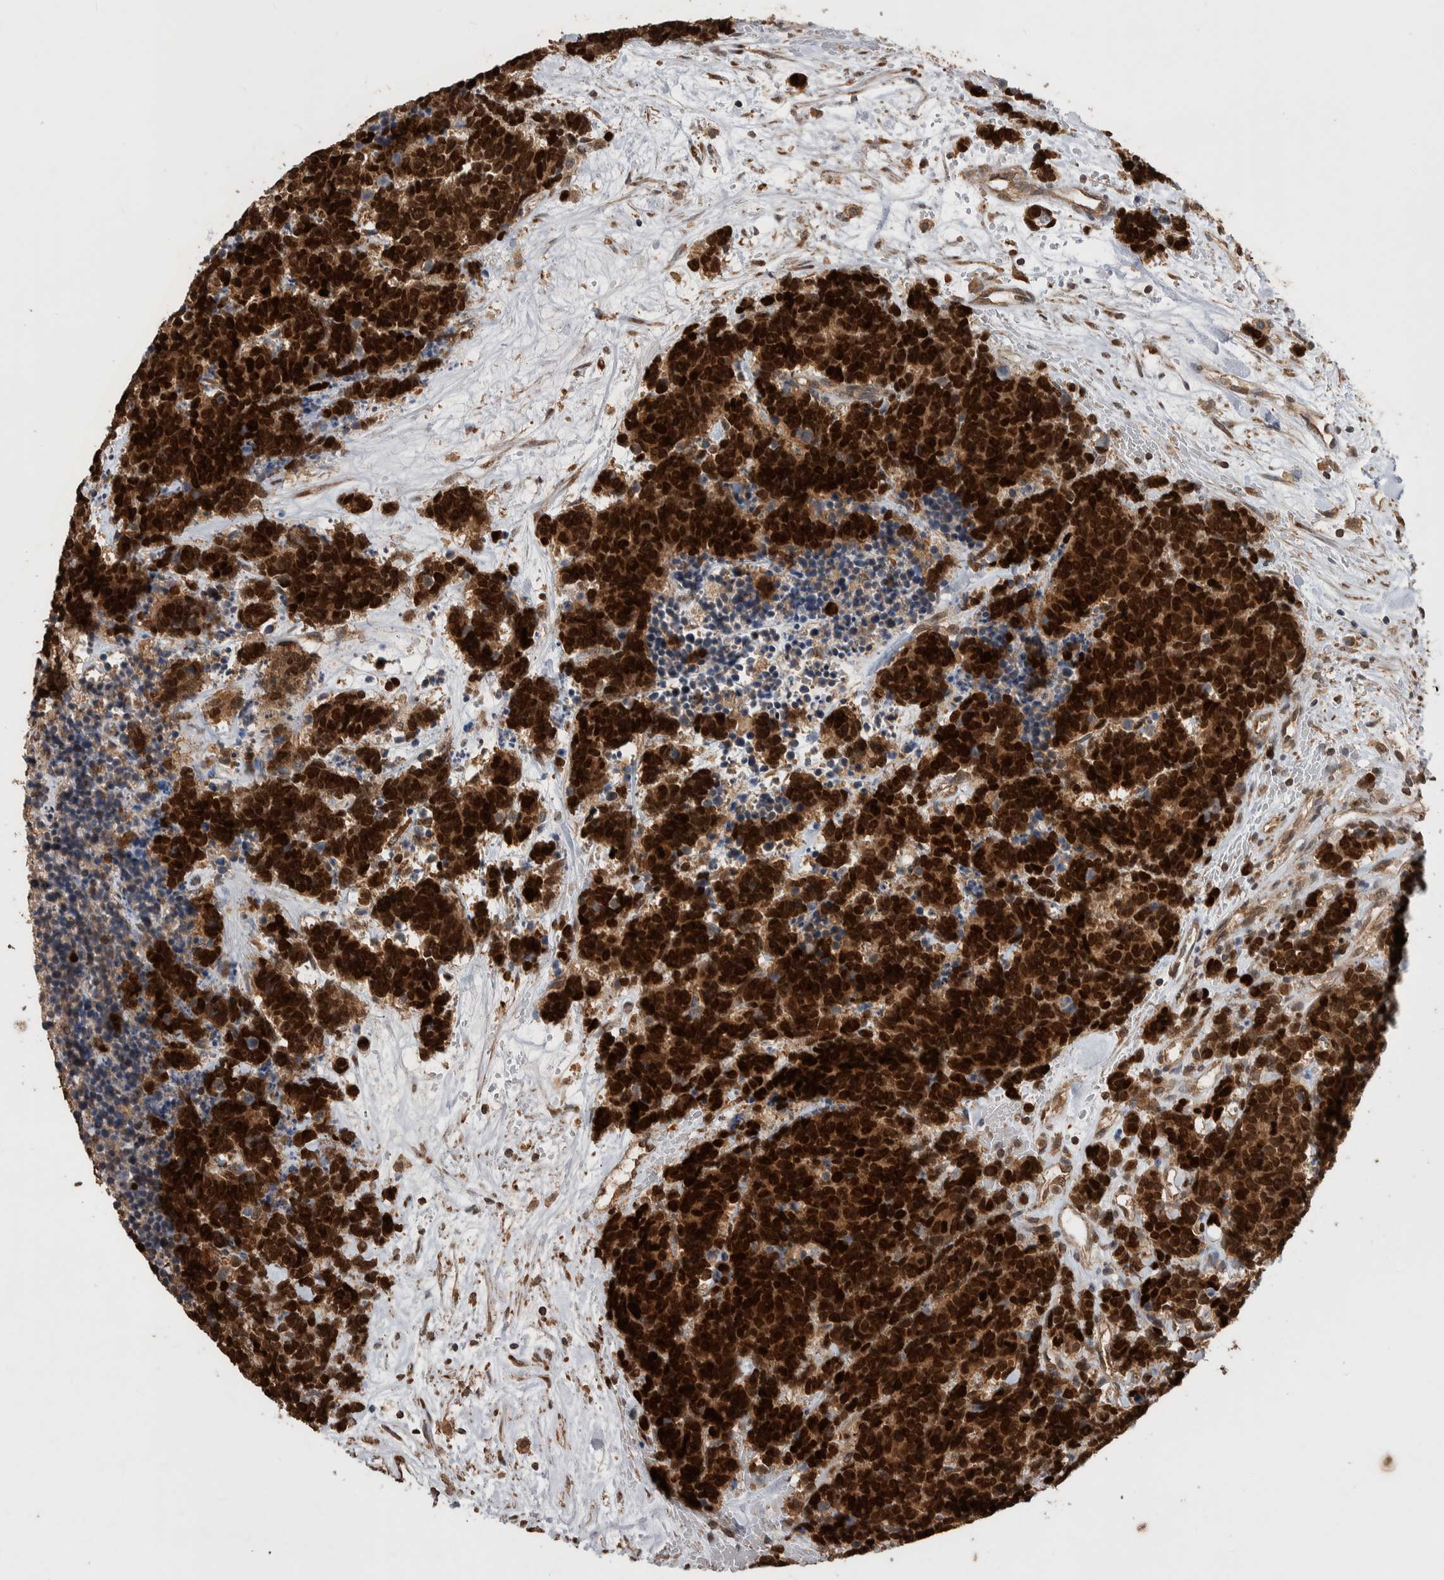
{"staining": {"intensity": "strong", "quantity": ">75%", "location": "nuclear"}, "tissue": "carcinoid", "cell_type": "Tumor cells", "image_type": "cancer", "snomed": [{"axis": "morphology", "description": "Carcinoma, NOS"}, {"axis": "morphology", "description": "Carcinoid, malignant, NOS"}, {"axis": "topography", "description": "Urinary bladder"}], "caption": "The photomicrograph demonstrates immunohistochemical staining of carcinoid. There is strong nuclear positivity is identified in approximately >75% of tumor cells.", "gene": "DVL2", "patient": {"sex": "male", "age": 57}}